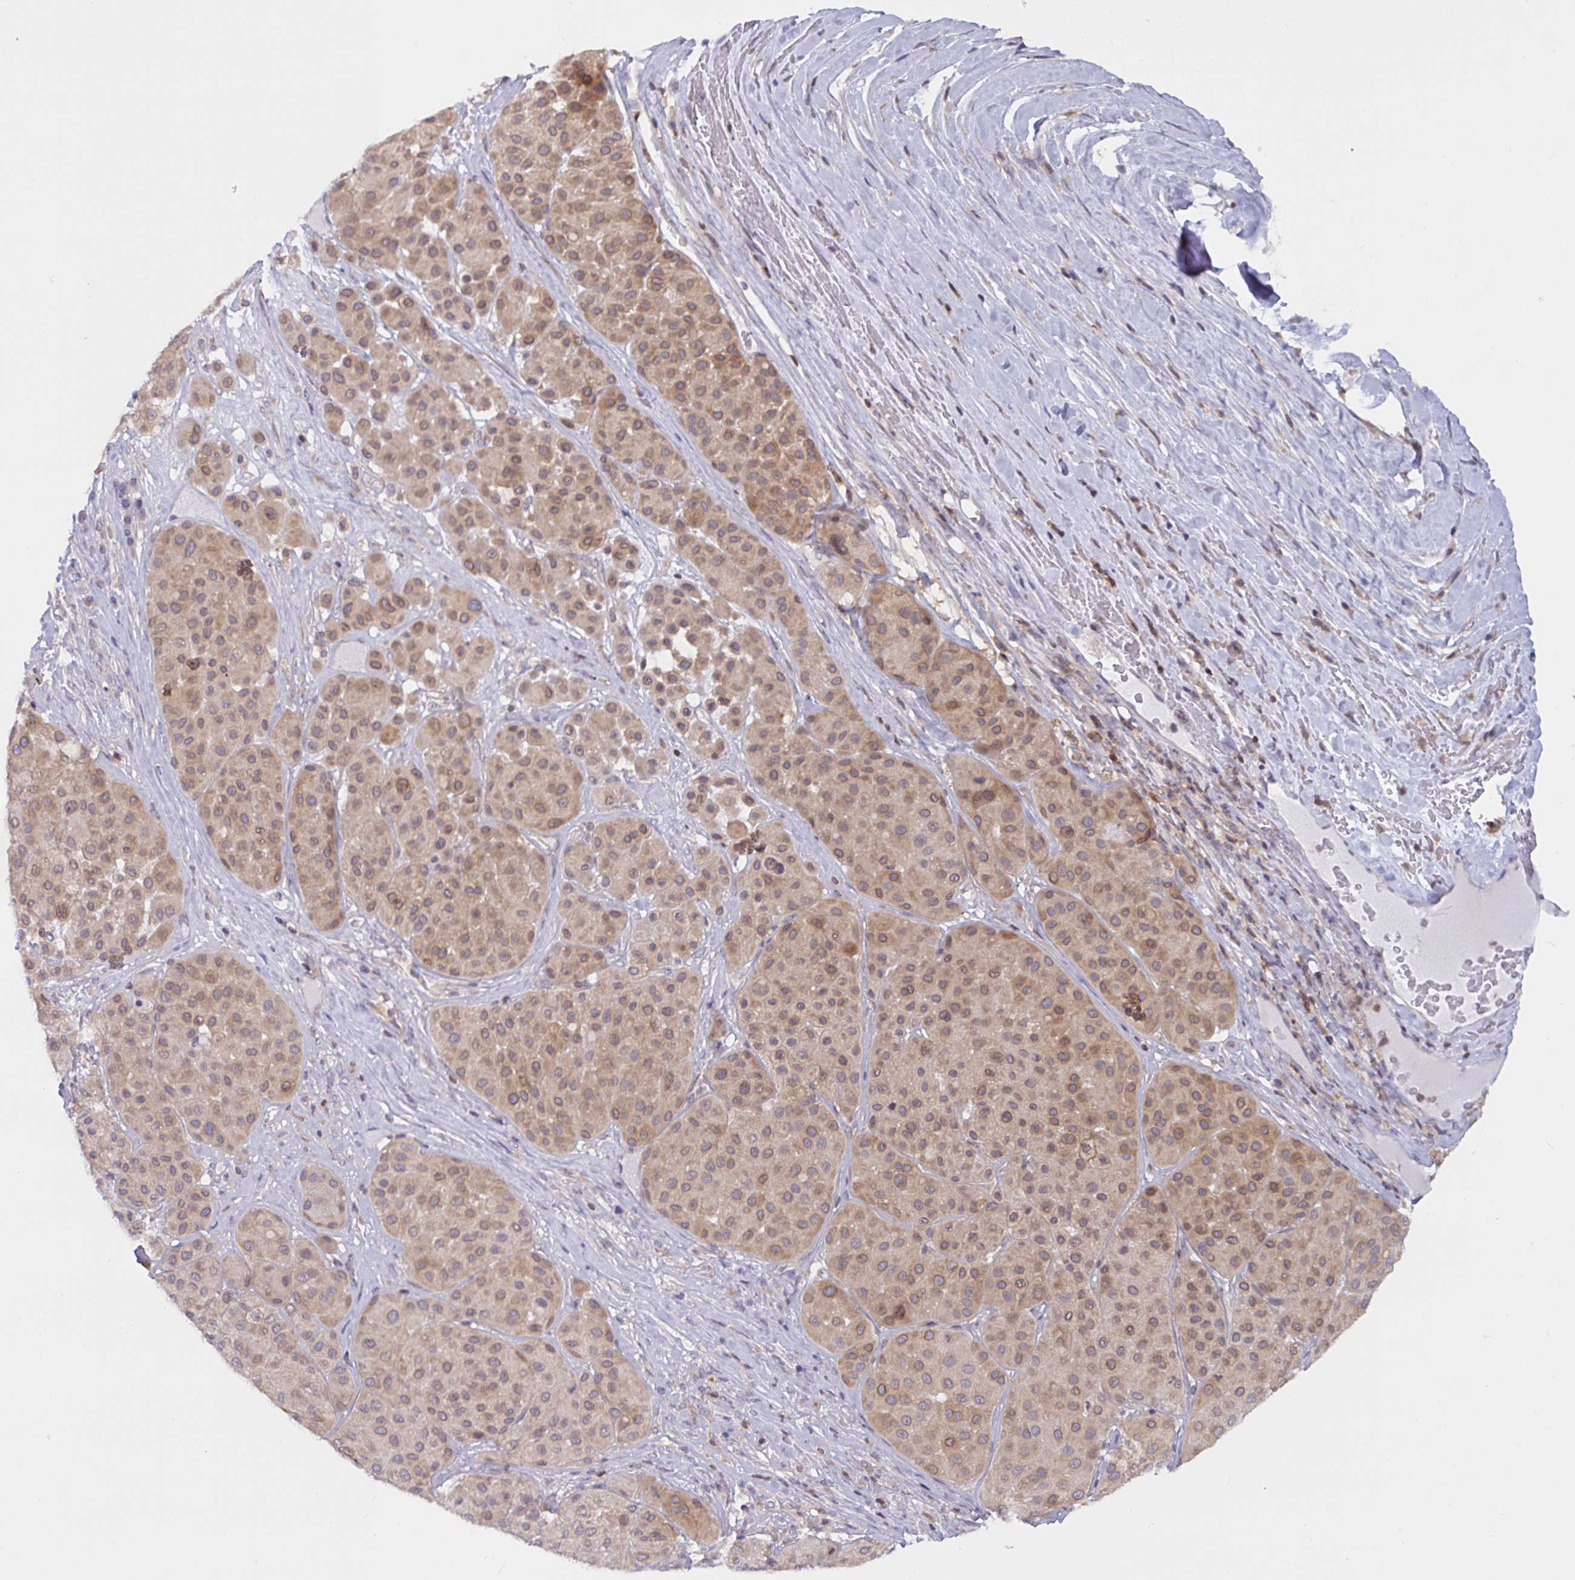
{"staining": {"intensity": "weak", "quantity": "25%-75%", "location": "cytoplasmic/membranous"}, "tissue": "melanoma", "cell_type": "Tumor cells", "image_type": "cancer", "snomed": [{"axis": "morphology", "description": "Malignant melanoma, Metastatic site"}, {"axis": "topography", "description": "Smooth muscle"}], "caption": "Weak cytoplasmic/membranous staining for a protein is seen in approximately 25%-75% of tumor cells of melanoma using immunohistochemistry (IHC).", "gene": "TANK", "patient": {"sex": "male", "age": 41}}